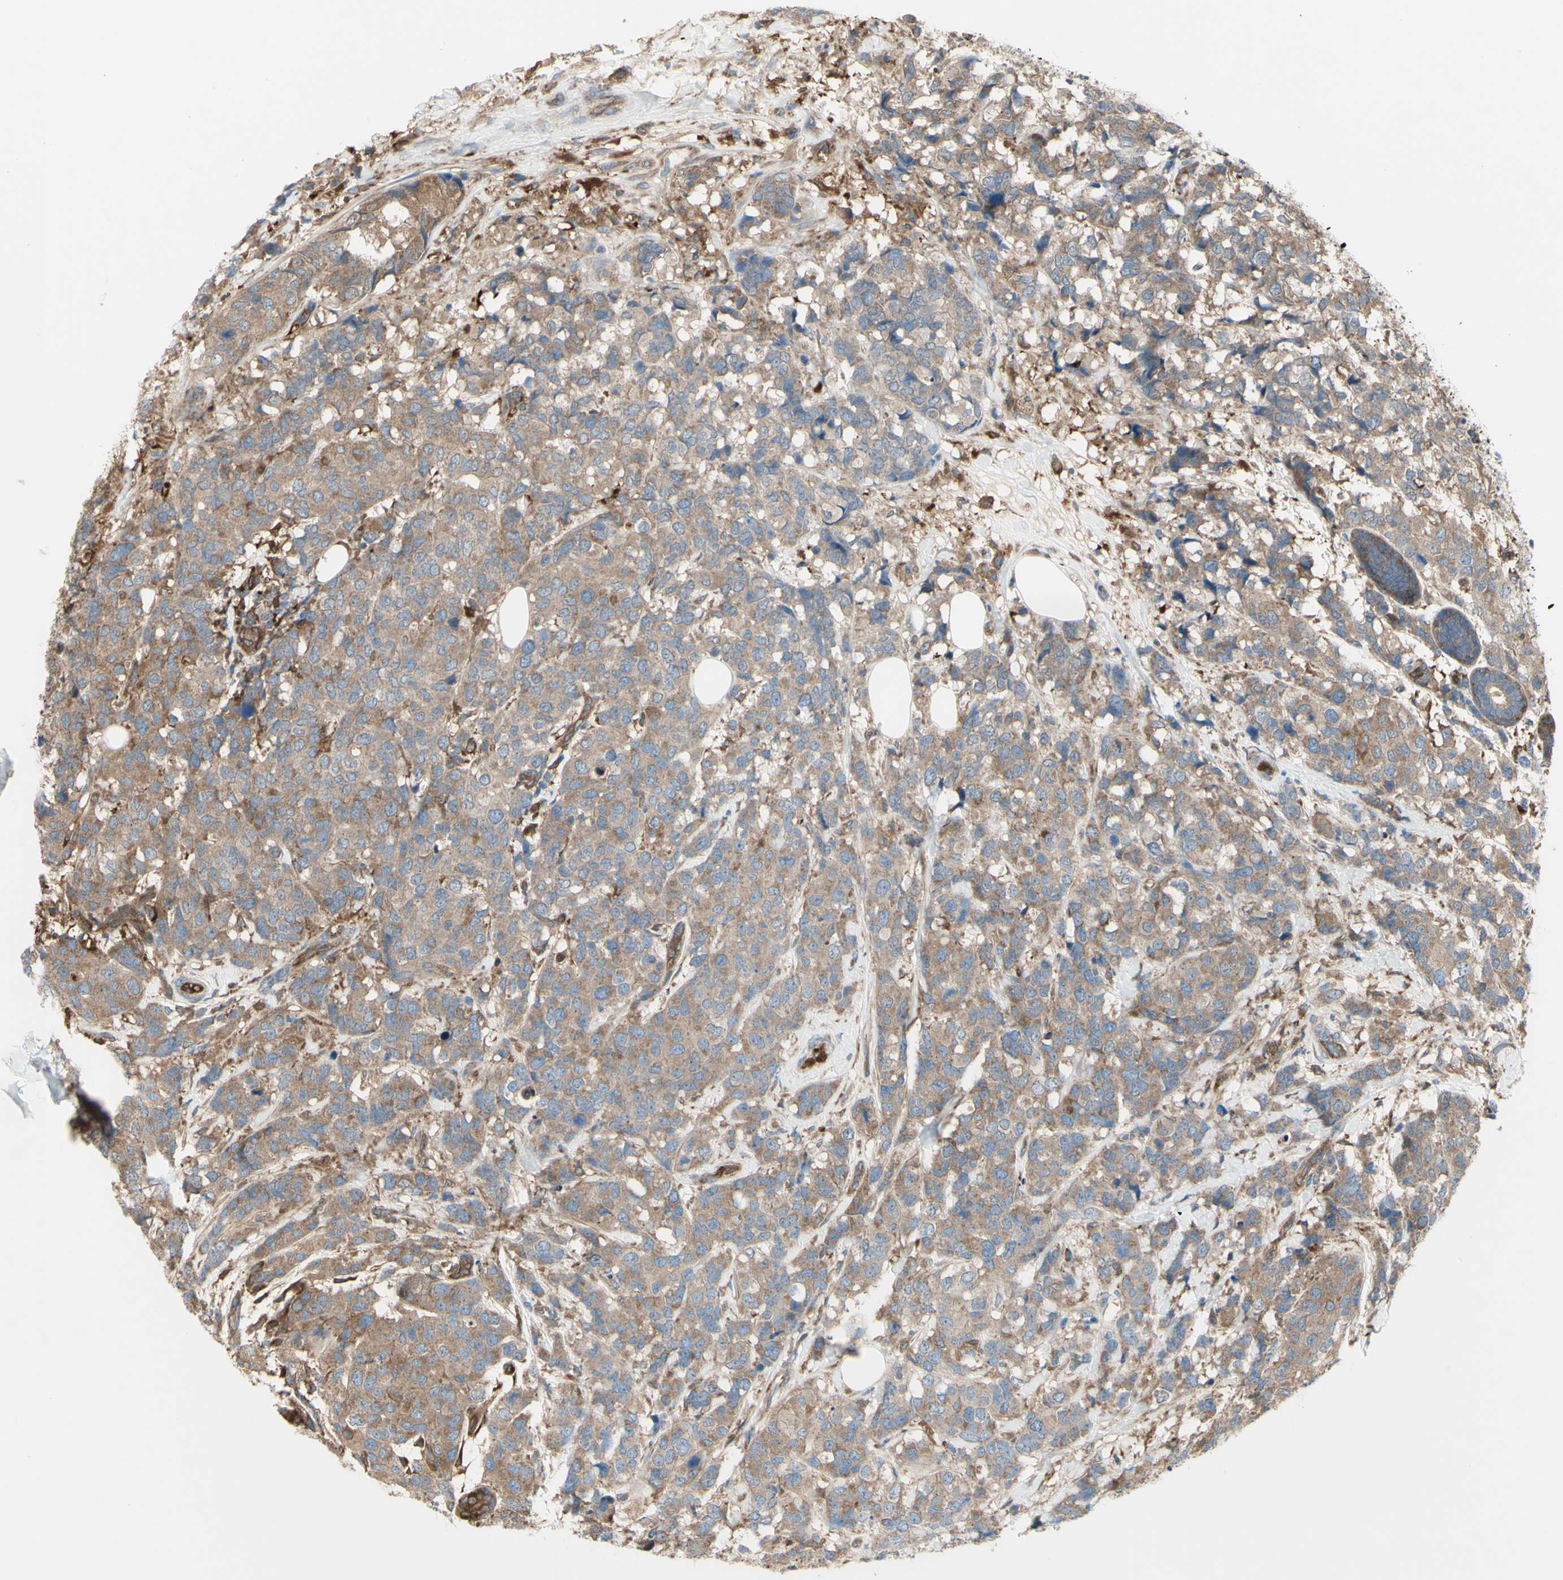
{"staining": {"intensity": "weak", "quantity": ">75%", "location": "cytoplasmic/membranous"}, "tissue": "breast cancer", "cell_type": "Tumor cells", "image_type": "cancer", "snomed": [{"axis": "morphology", "description": "Lobular carcinoma"}, {"axis": "topography", "description": "Breast"}], "caption": "Immunohistochemistry (IHC) photomicrograph of lobular carcinoma (breast) stained for a protein (brown), which demonstrates low levels of weak cytoplasmic/membranous expression in about >75% of tumor cells.", "gene": "IGSF9B", "patient": {"sex": "female", "age": 59}}